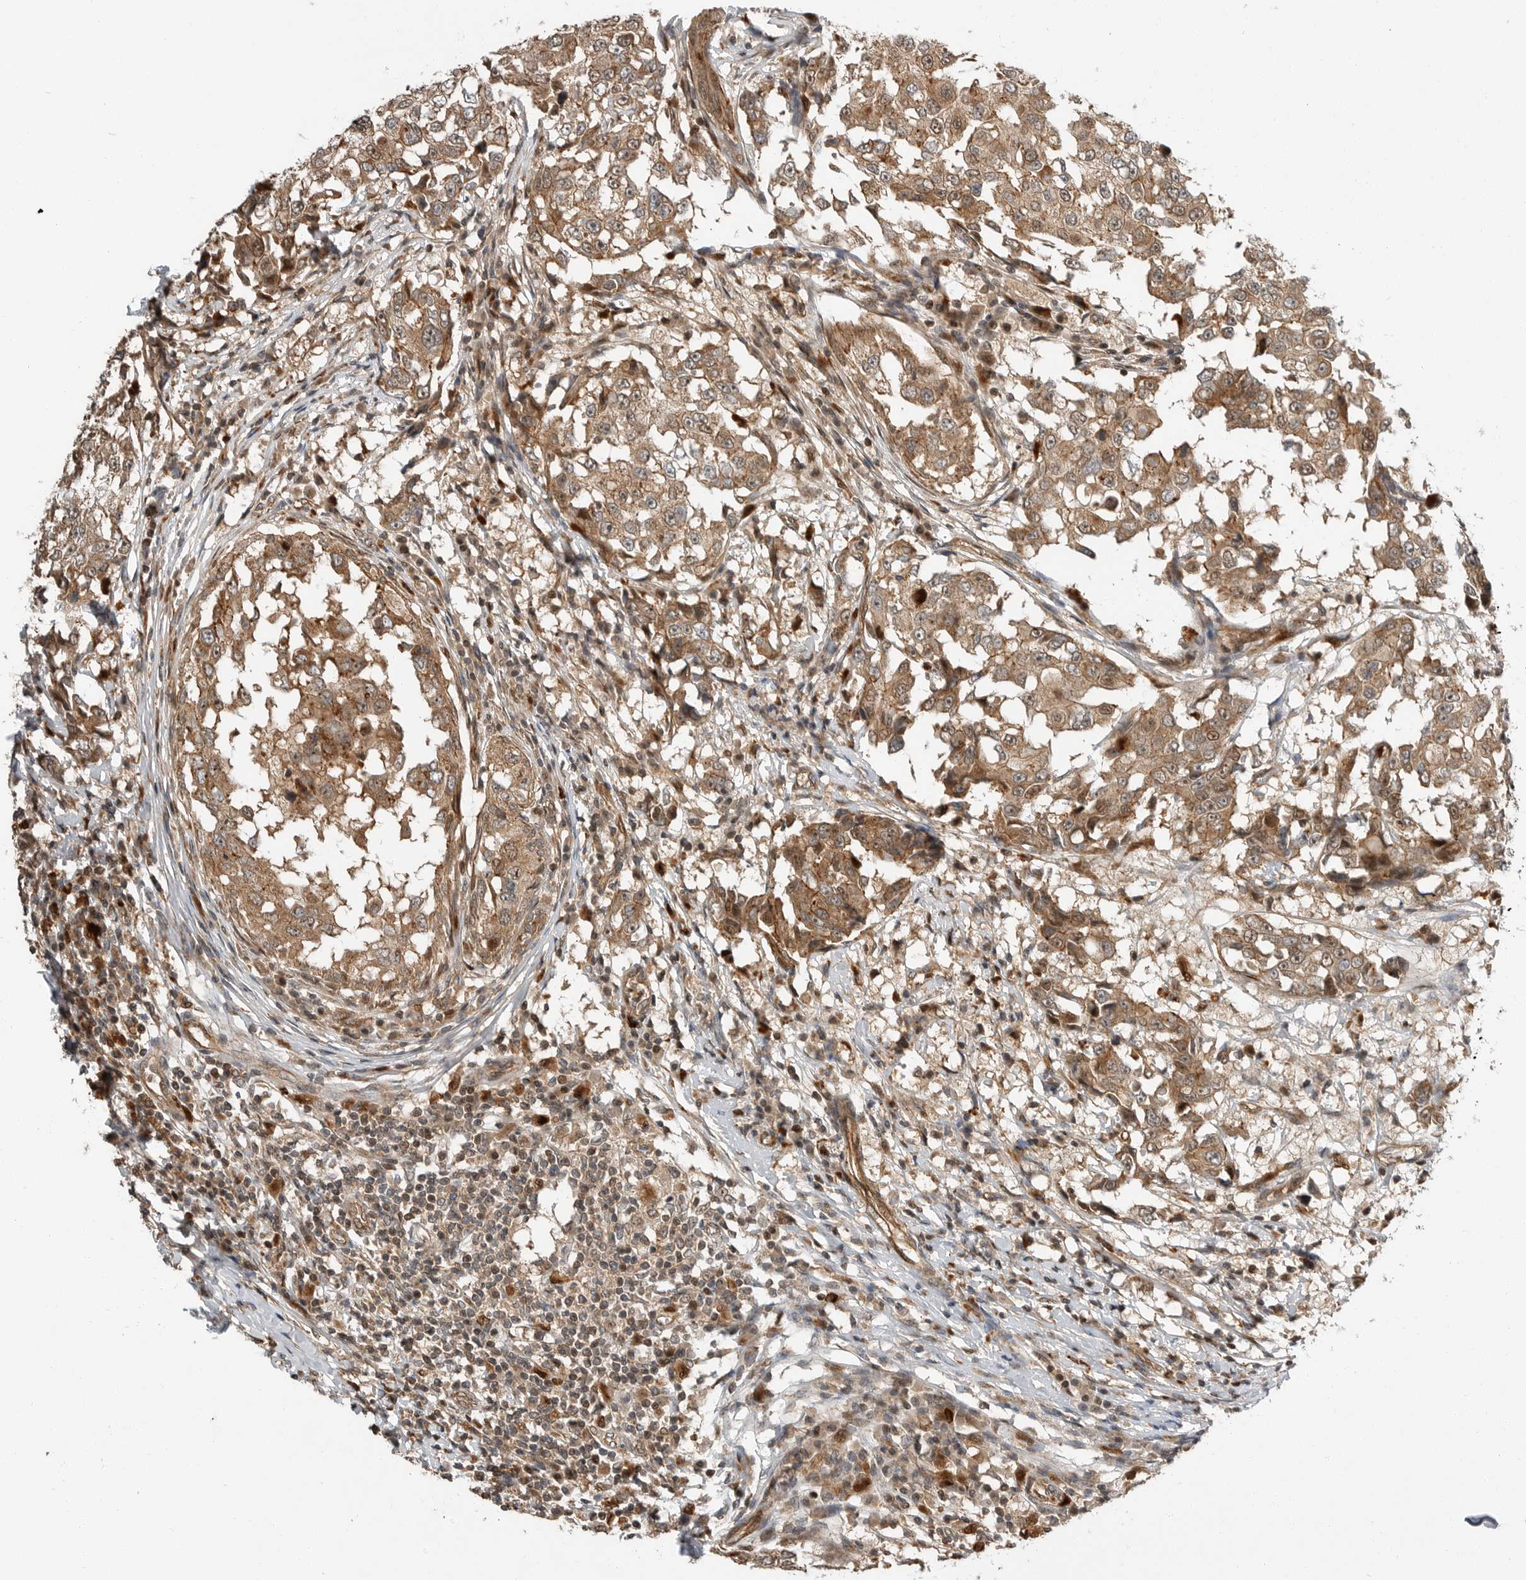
{"staining": {"intensity": "moderate", "quantity": ">75%", "location": "cytoplasmic/membranous,nuclear"}, "tissue": "breast cancer", "cell_type": "Tumor cells", "image_type": "cancer", "snomed": [{"axis": "morphology", "description": "Duct carcinoma"}, {"axis": "topography", "description": "Breast"}], "caption": "Moderate cytoplasmic/membranous and nuclear protein staining is present in approximately >75% of tumor cells in infiltrating ductal carcinoma (breast).", "gene": "STRAP", "patient": {"sex": "female", "age": 27}}